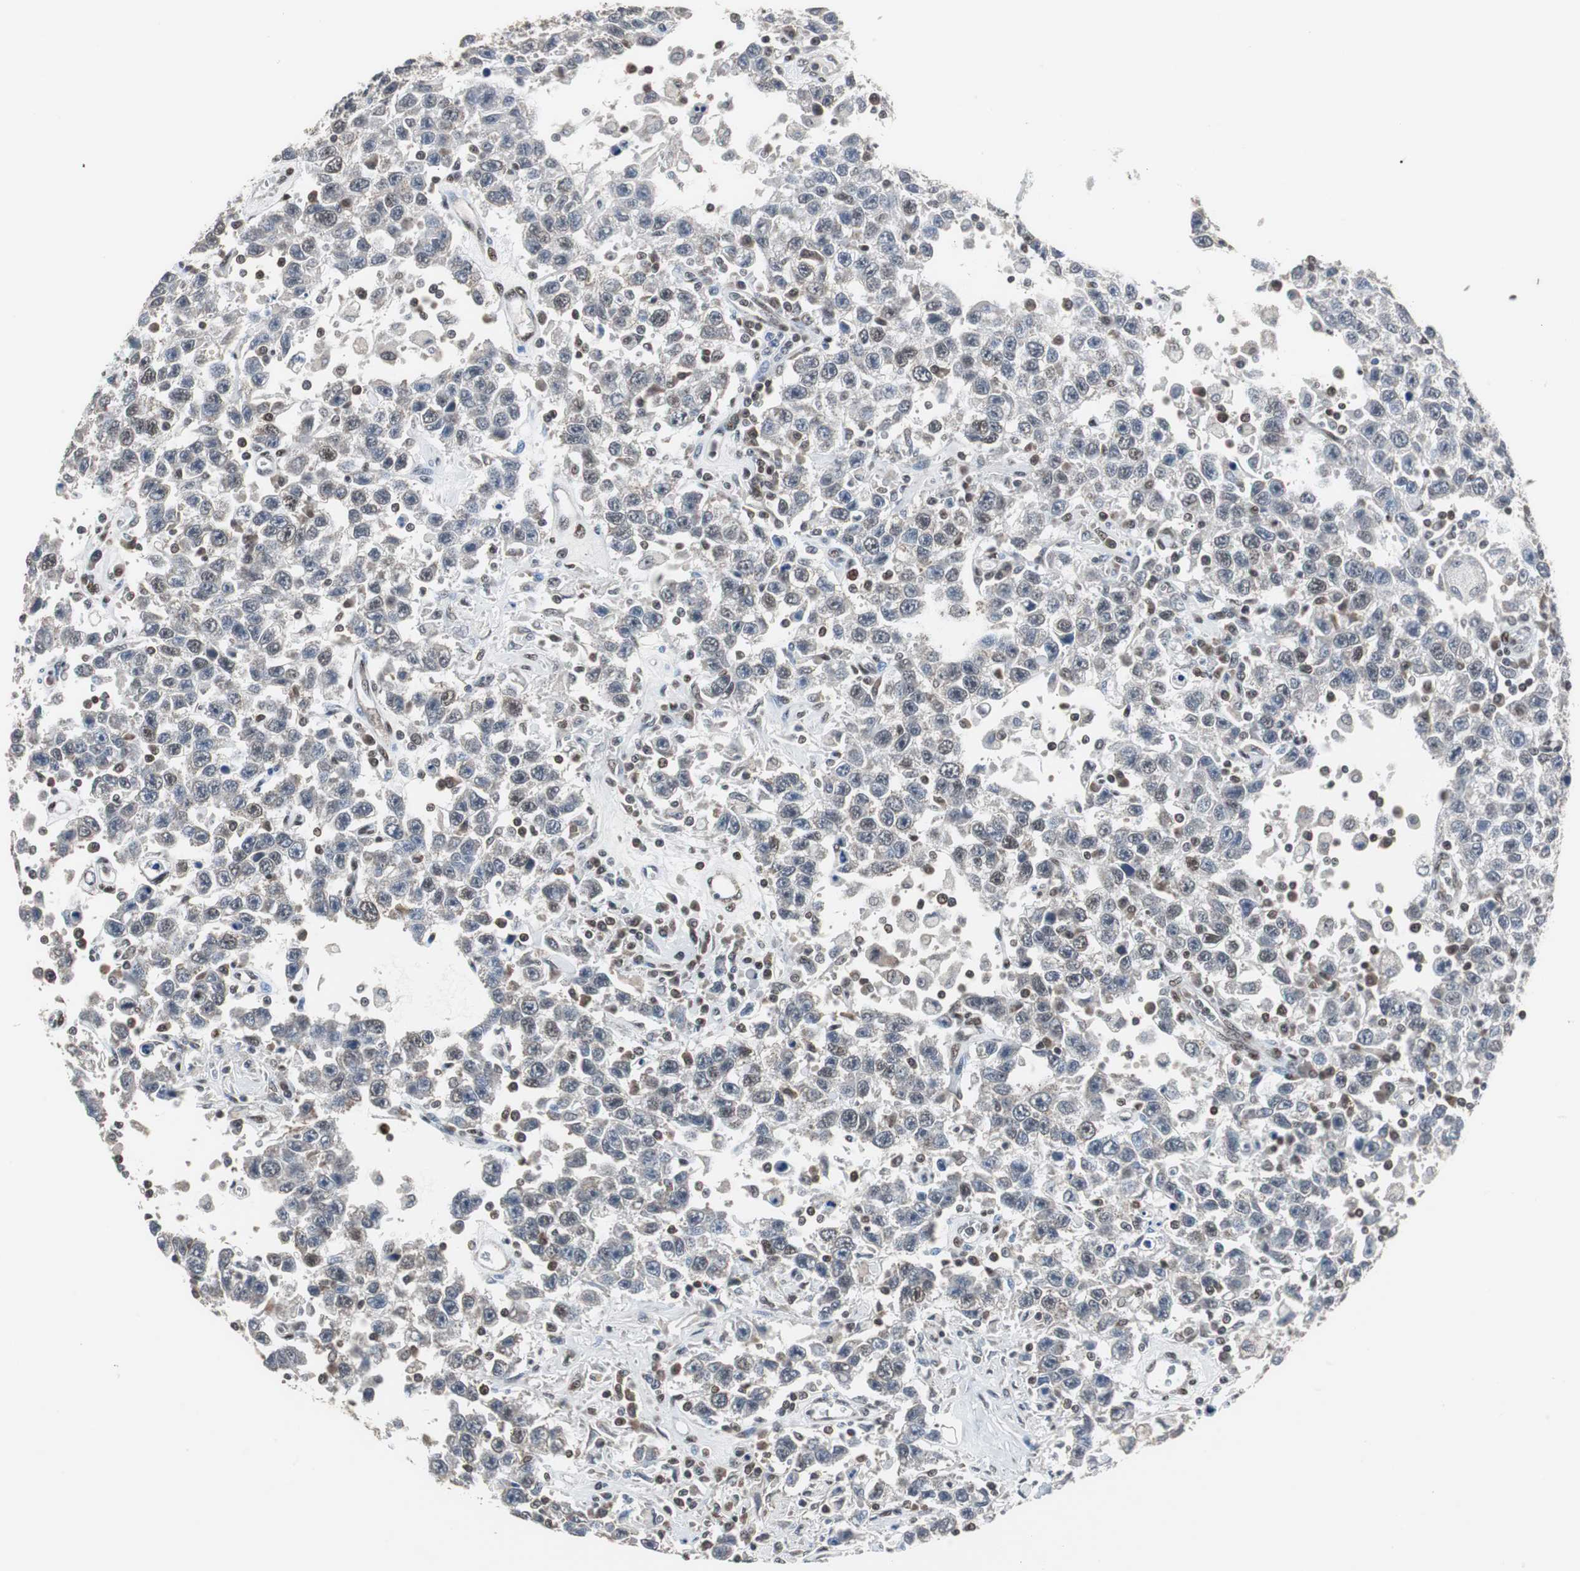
{"staining": {"intensity": "negative", "quantity": "none", "location": "none"}, "tissue": "testis cancer", "cell_type": "Tumor cells", "image_type": "cancer", "snomed": [{"axis": "morphology", "description": "Seminoma, NOS"}, {"axis": "topography", "description": "Testis"}], "caption": "Tumor cells are negative for brown protein staining in testis cancer (seminoma).", "gene": "ZHX2", "patient": {"sex": "male", "age": 41}}